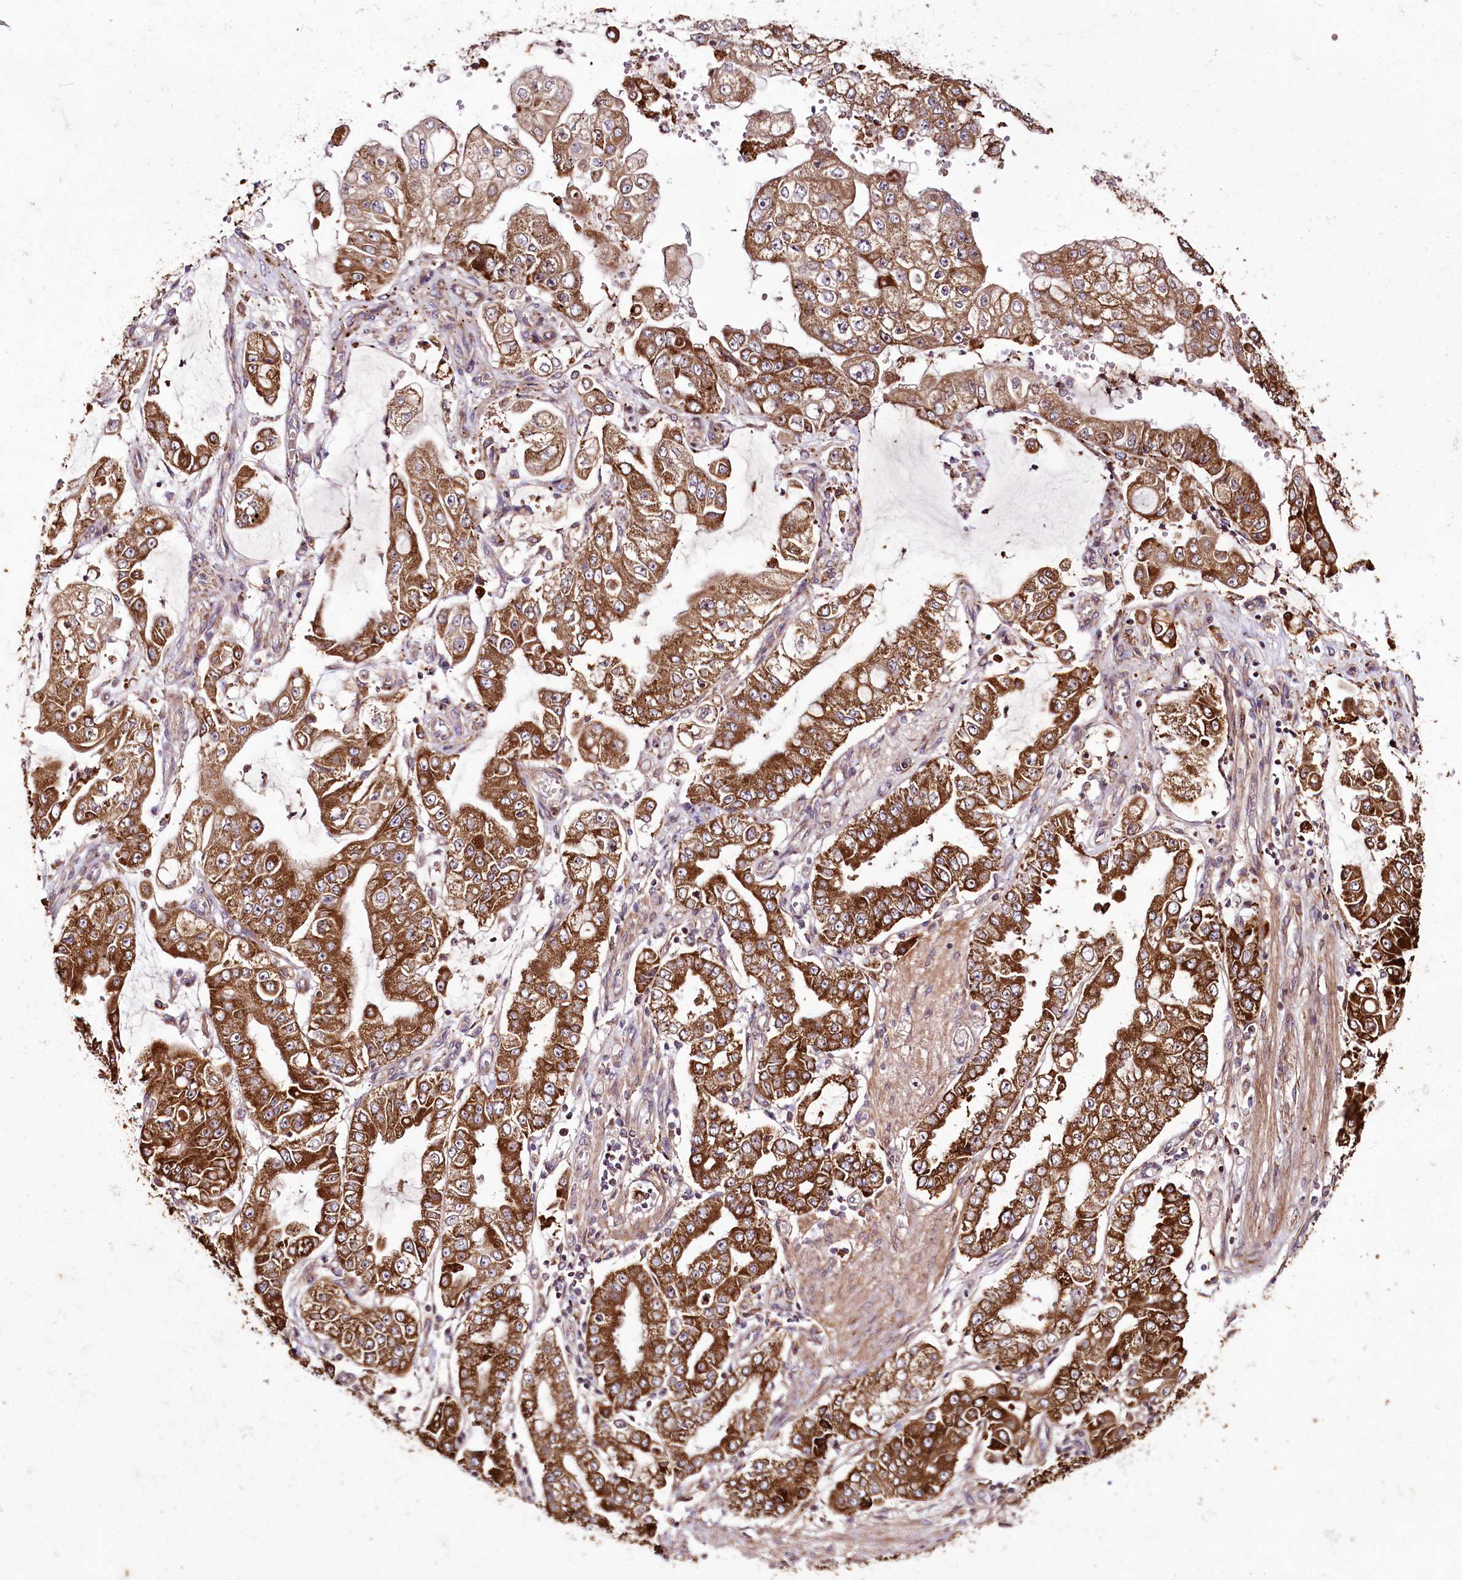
{"staining": {"intensity": "strong", "quantity": ">75%", "location": "cytoplasmic/membranous"}, "tissue": "stomach cancer", "cell_type": "Tumor cells", "image_type": "cancer", "snomed": [{"axis": "morphology", "description": "Adenocarcinoma, NOS"}, {"axis": "topography", "description": "Stomach"}], "caption": "Protein analysis of stomach cancer tissue shows strong cytoplasmic/membranous staining in about >75% of tumor cells.", "gene": "RAB7A", "patient": {"sex": "male", "age": 76}}